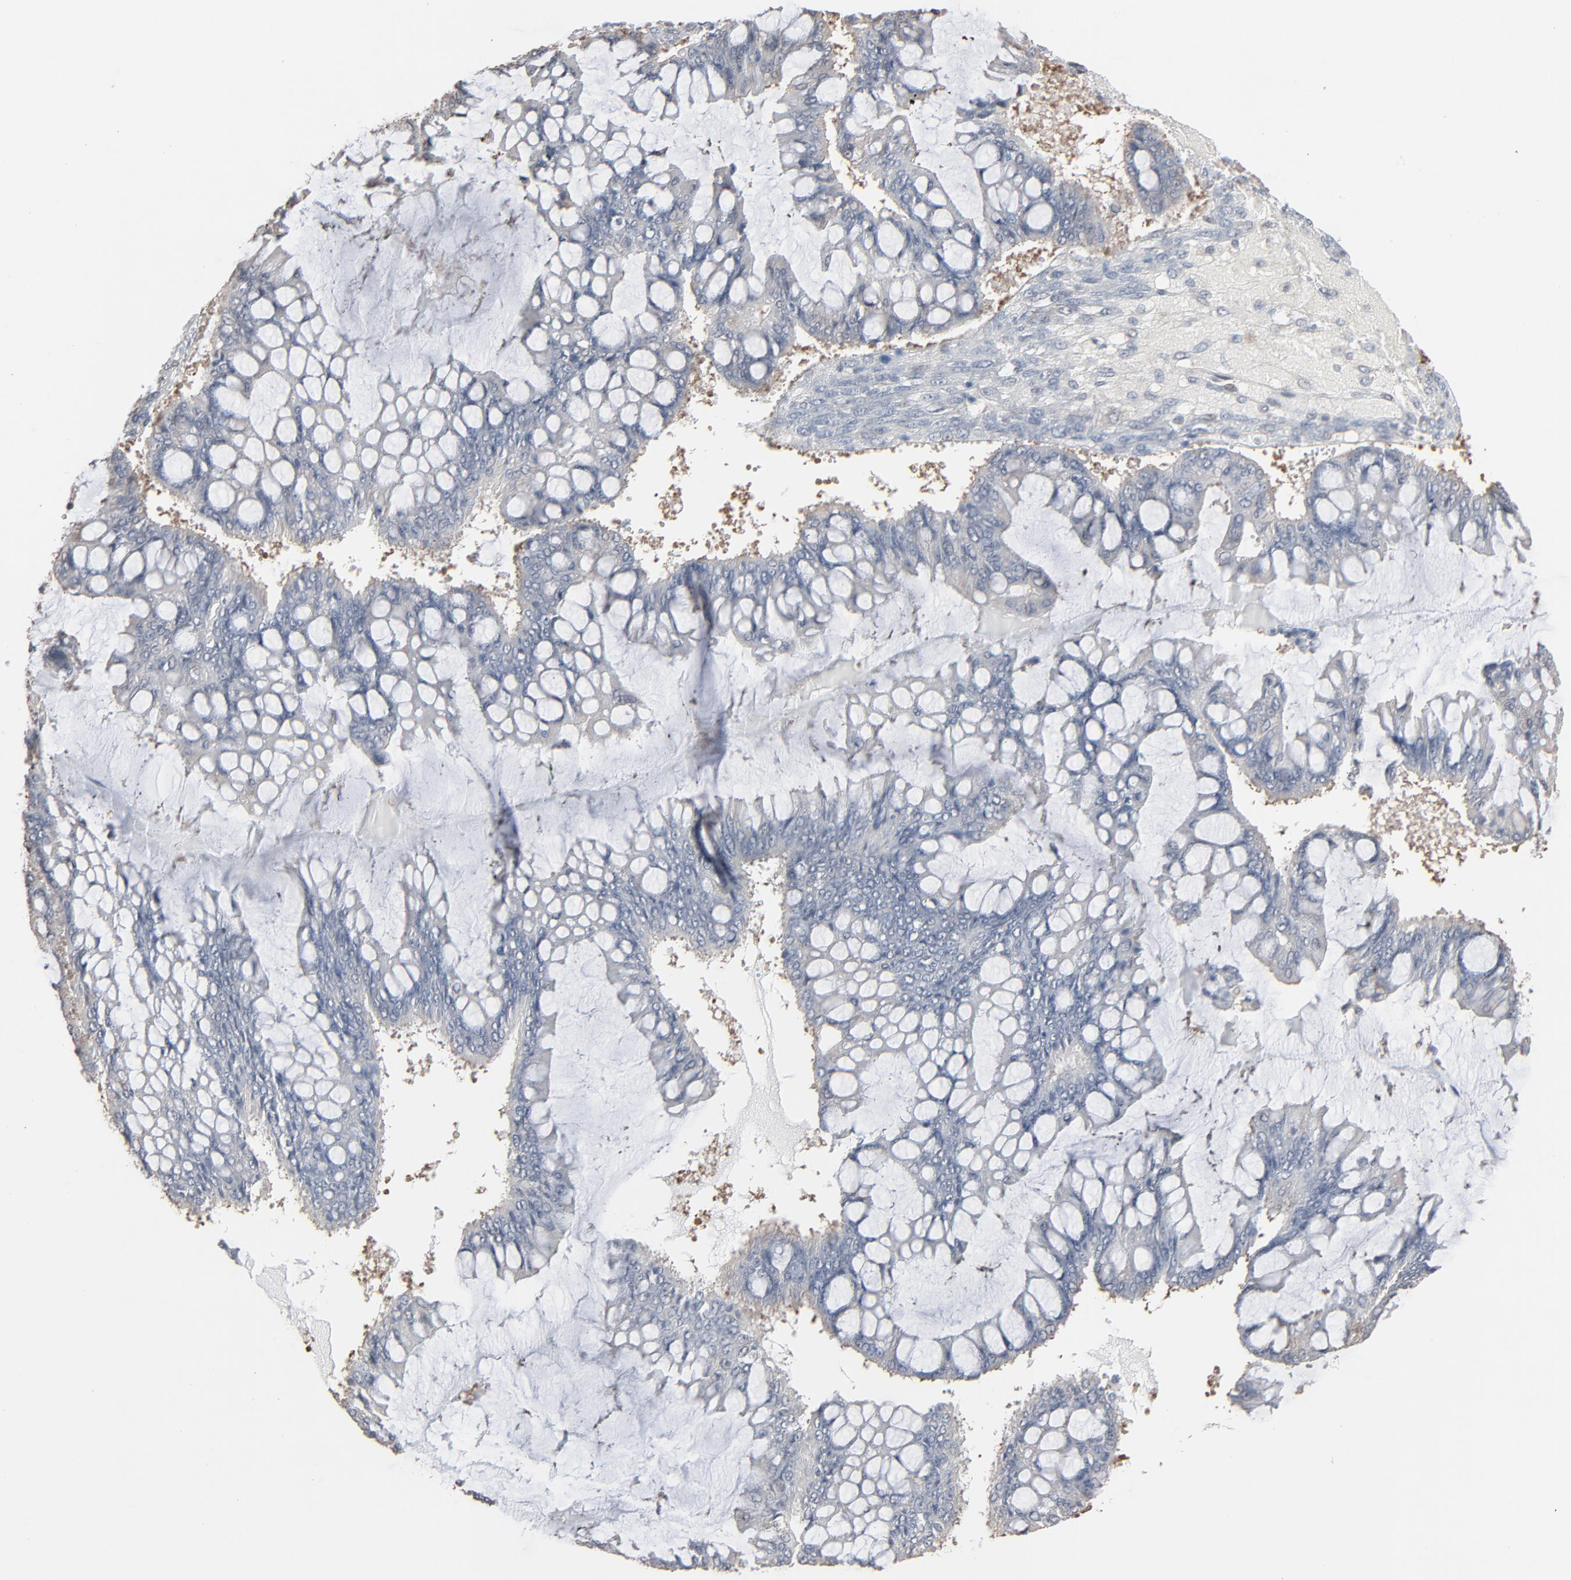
{"staining": {"intensity": "negative", "quantity": "none", "location": "none"}, "tissue": "ovarian cancer", "cell_type": "Tumor cells", "image_type": "cancer", "snomed": [{"axis": "morphology", "description": "Cystadenocarcinoma, mucinous, NOS"}, {"axis": "topography", "description": "Ovary"}], "caption": "An image of ovarian cancer (mucinous cystadenocarcinoma) stained for a protein demonstrates no brown staining in tumor cells. Brightfield microscopy of immunohistochemistry stained with DAB (3,3'-diaminobenzidine) (brown) and hematoxylin (blue), captured at high magnification.", "gene": "CCT5", "patient": {"sex": "female", "age": 73}}